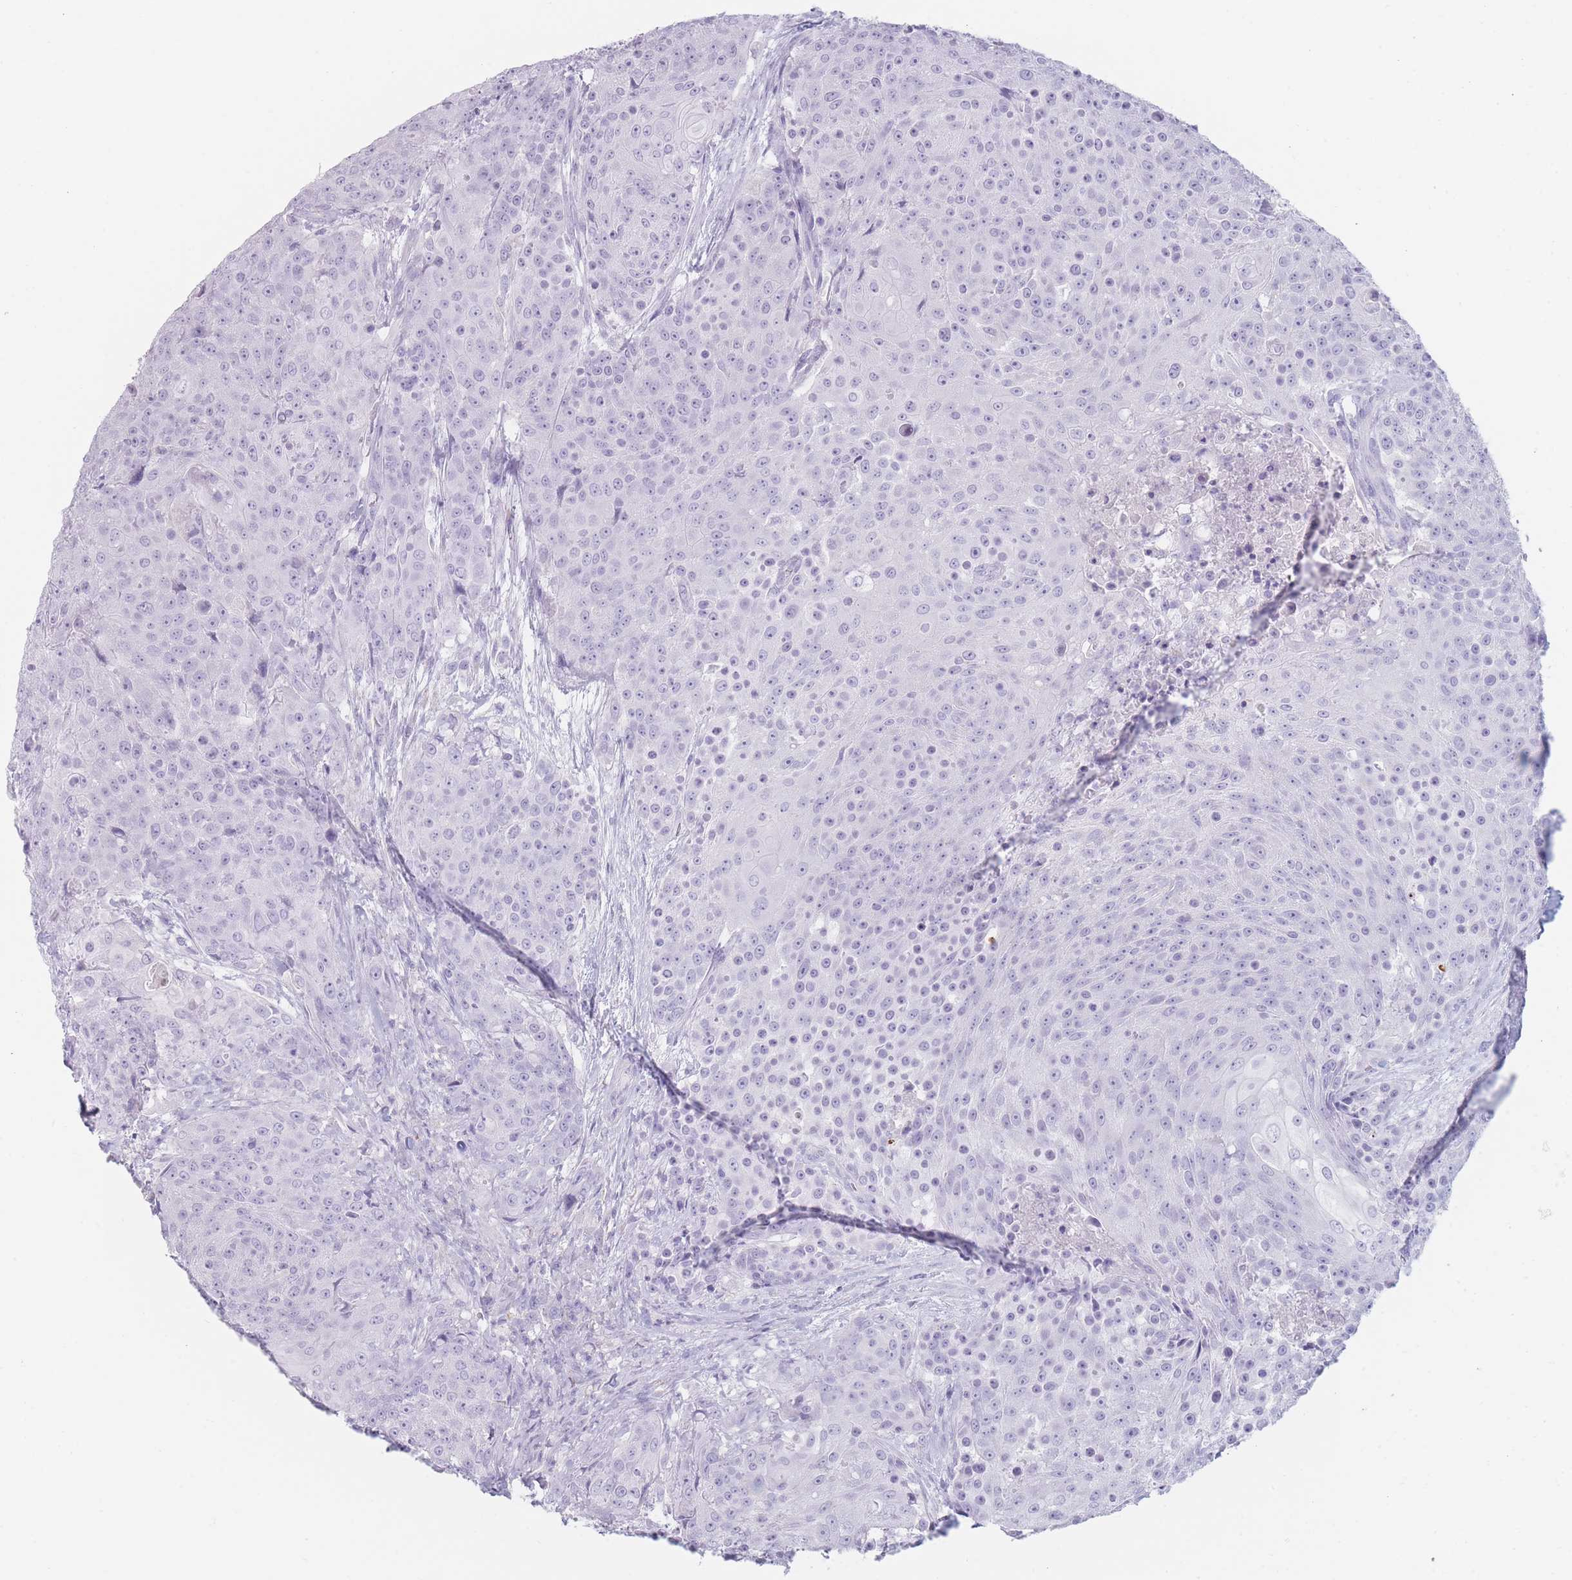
{"staining": {"intensity": "negative", "quantity": "none", "location": "none"}, "tissue": "urothelial cancer", "cell_type": "Tumor cells", "image_type": "cancer", "snomed": [{"axis": "morphology", "description": "Urothelial carcinoma, High grade"}, {"axis": "topography", "description": "Urinary bladder"}], "caption": "Tumor cells show no significant expression in urothelial cancer.", "gene": "GPR12", "patient": {"sex": "female", "age": 63}}